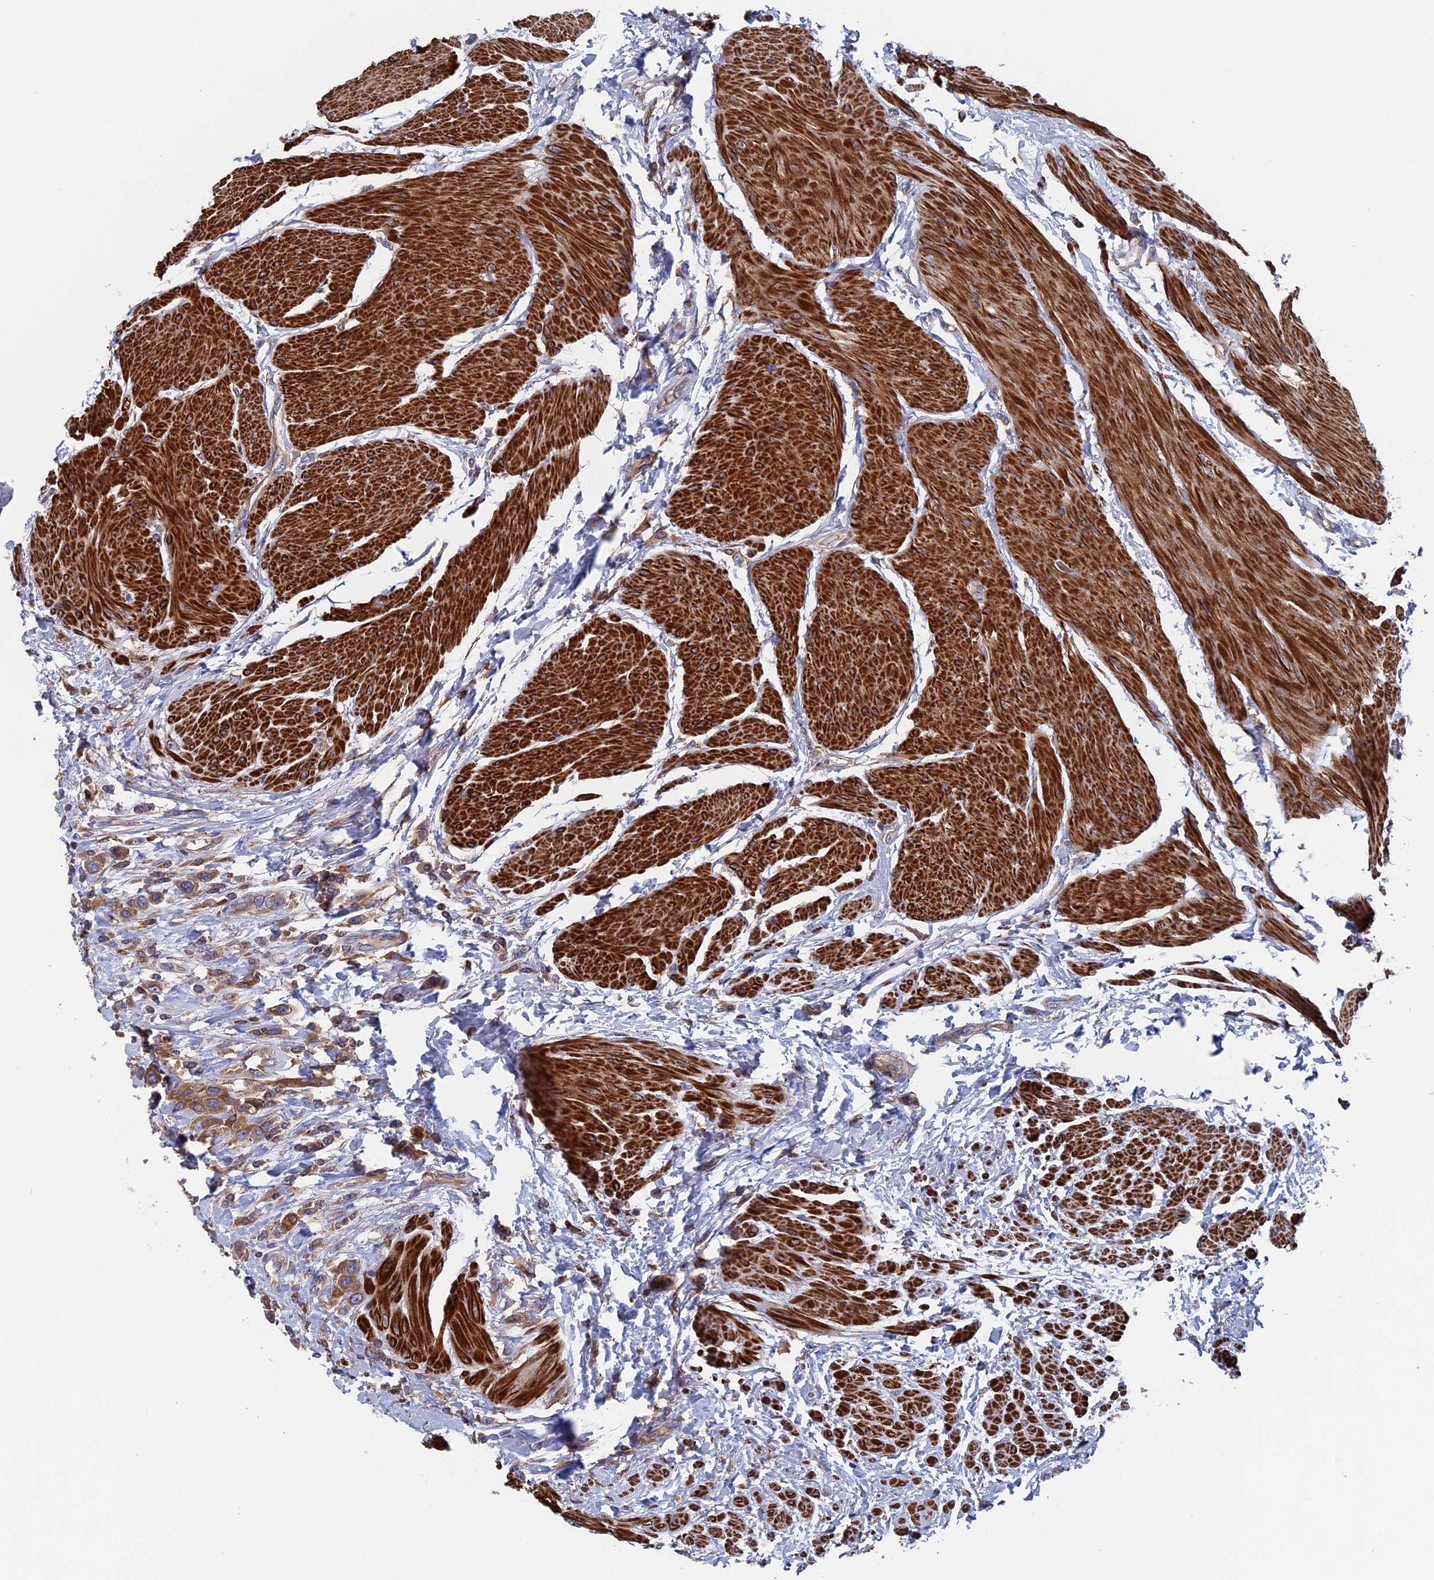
{"staining": {"intensity": "moderate", "quantity": ">75%", "location": "cytoplasmic/membranous"}, "tissue": "urothelial cancer", "cell_type": "Tumor cells", "image_type": "cancer", "snomed": [{"axis": "morphology", "description": "Urothelial carcinoma, High grade"}, {"axis": "topography", "description": "Urinary bladder"}], "caption": "The micrograph shows a brown stain indicating the presence of a protein in the cytoplasmic/membranous of tumor cells in urothelial carcinoma (high-grade). (IHC, brightfield microscopy, high magnification).", "gene": "DNAJC3", "patient": {"sex": "male", "age": 50}}